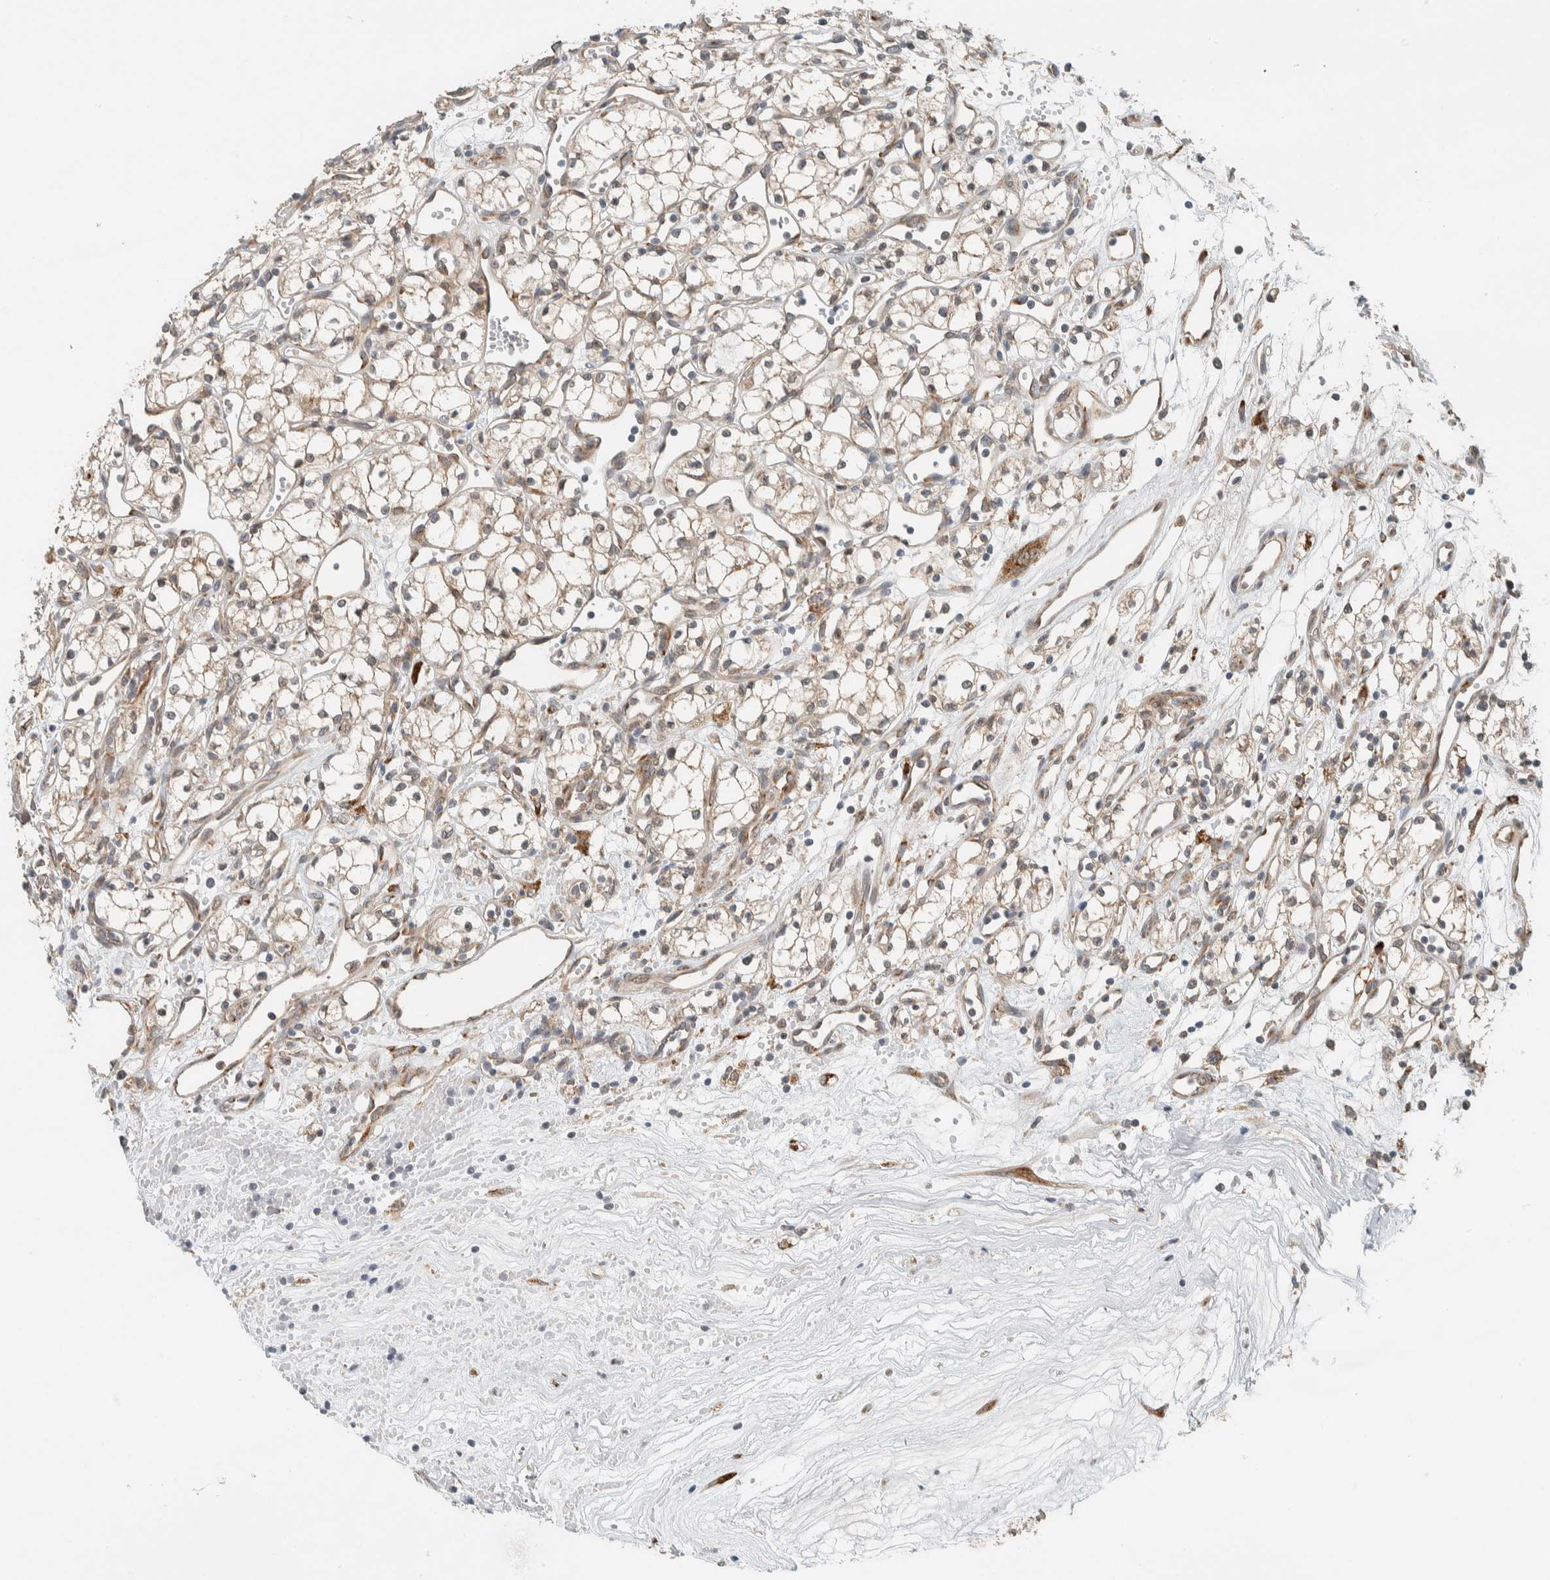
{"staining": {"intensity": "weak", "quantity": ">75%", "location": "cytoplasmic/membranous"}, "tissue": "renal cancer", "cell_type": "Tumor cells", "image_type": "cancer", "snomed": [{"axis": "morphology", "description": "Adenocarcinoma, NOS"}, {"axis": "topography", "description": "Kidney"}], "caption": "Renal adenocarcinoma stained for a protein (brown) exhibits weak cytoplasmic/membranous positive expression in approximately >75% of tumor cells.", "gene": "CTBP2", "patient": {"sex": "male", "age": 59}}